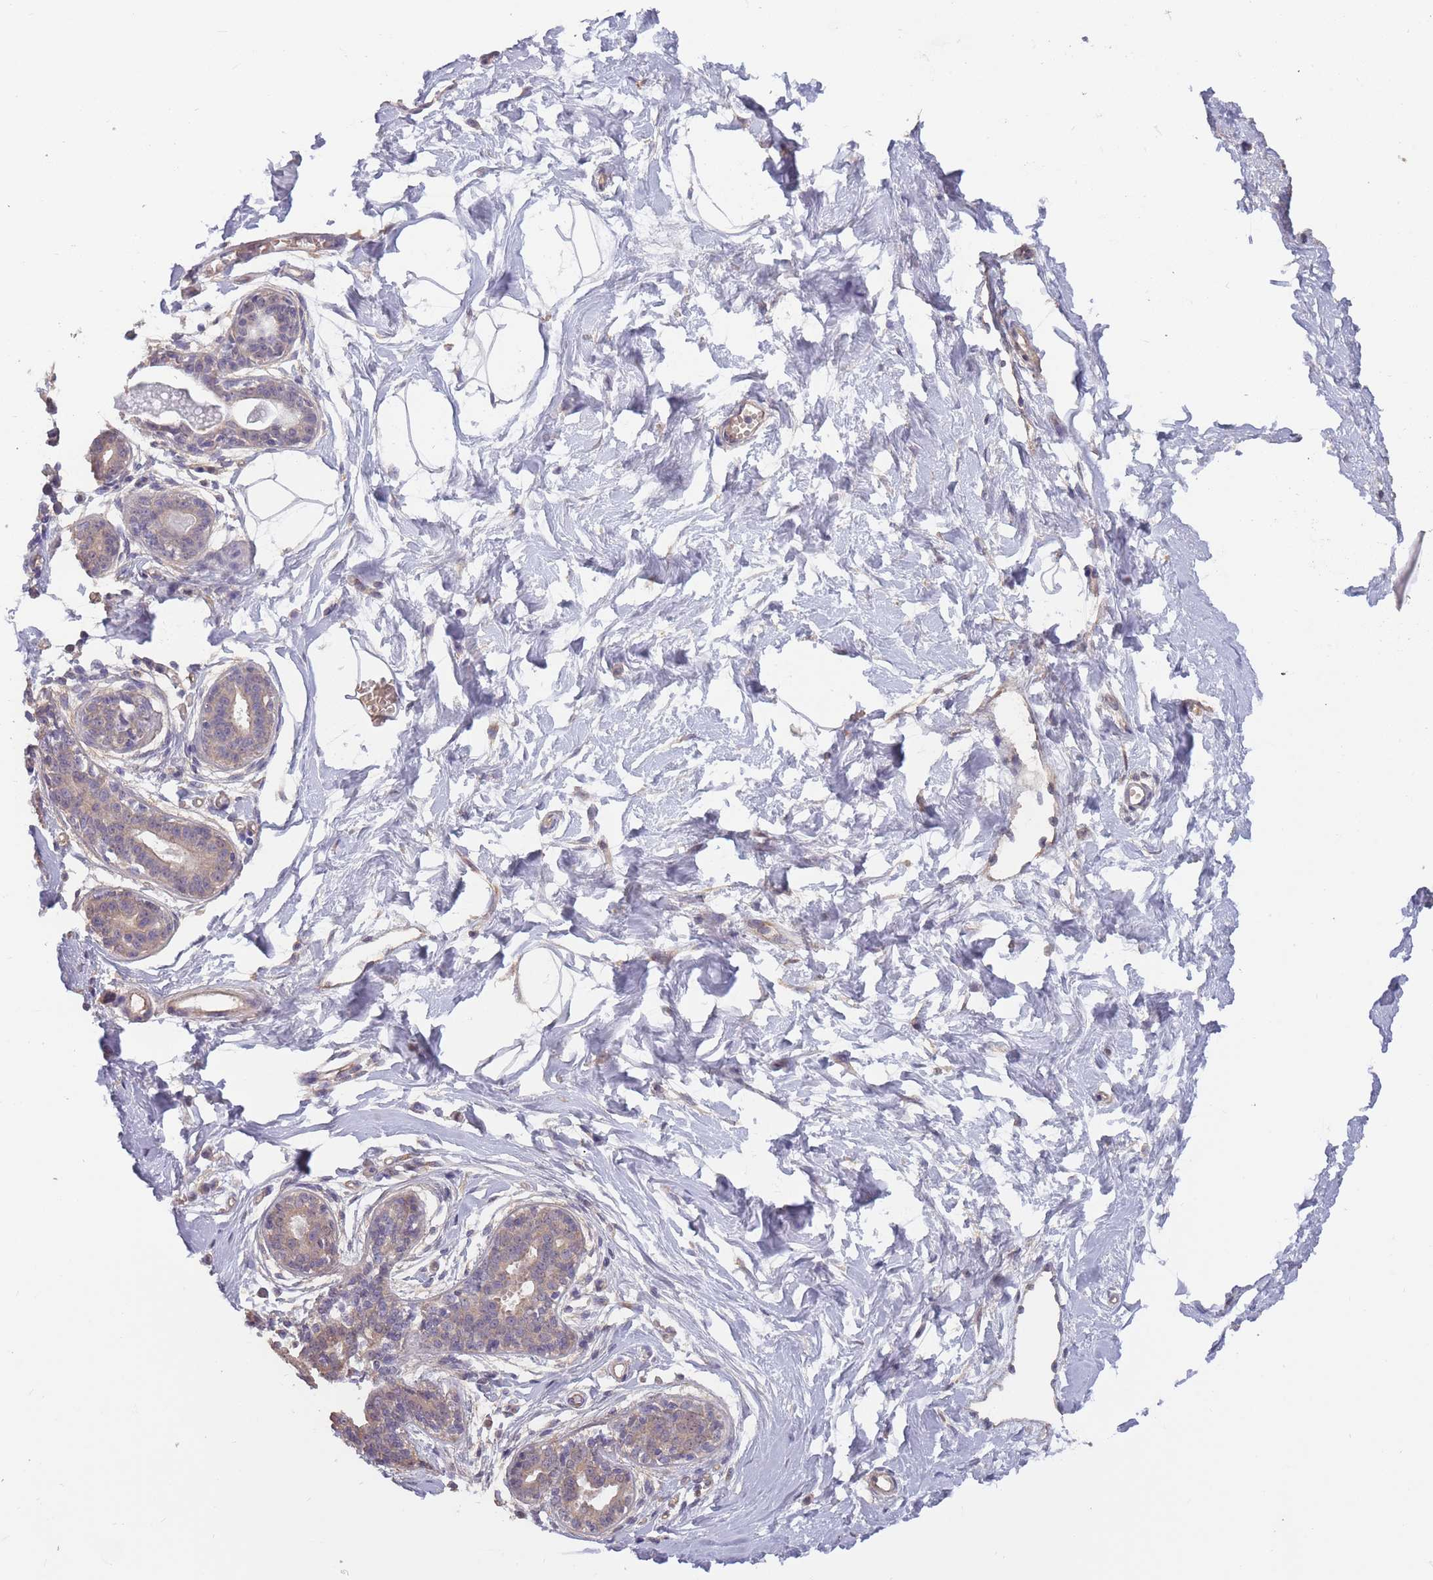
{"staining": {"intensity": "weak", "quantity": "25%-75%", "location": "cytoplasmic/membranous"}, "tissue": "breast", "cell_type": "Adipocytes", "image_type": "normal", "snomed": [{"axis": "morphology", "description": "Normal tissue, NOS"}, {"axis": "topography", "description": "Breast"}], "caption": "Immunohistochemistry (IHC) of benign breast reveals low levels of weak cytoplasmic/membranous expression in approximately 25%-75% of adipocytes. Using DAB (brown) and hematoxylin (blue) stains, captured at high magnification using brightfield microscopy.", "gene": "KIAA1755", "patient": {"sex": "female", "age": 45}}